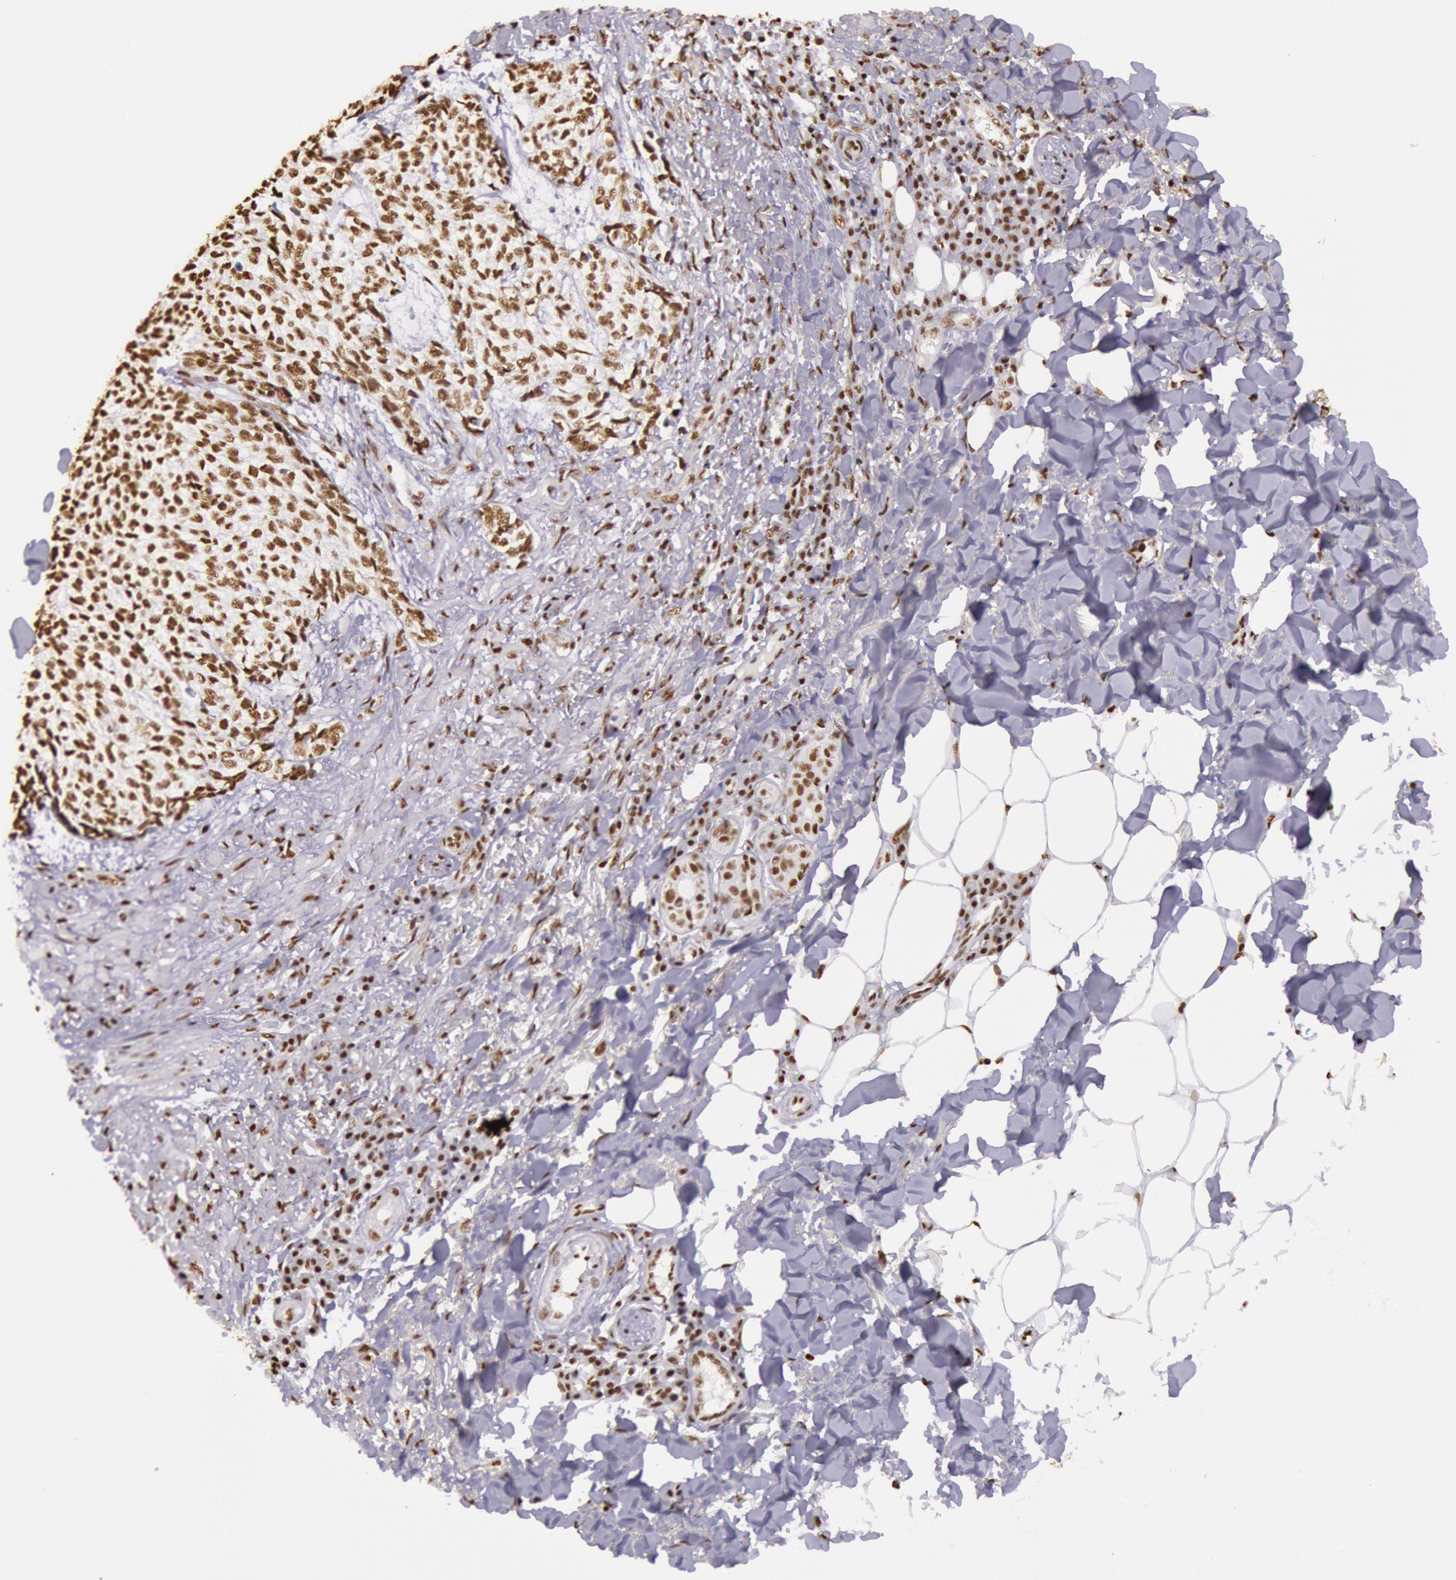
{"staining": {"intensity": "moderate", "quantity": ">75%", "location": "nuclear"}, "tissue": "skin cancer", "cell_type": "Tumor cells", "image_type": "cancer", "snomed": [{"axis": "morphology", "description": "Basal cell carcinoma"}, {"axis": "topography", "description": "Skin"}], "caption": "High-power microscopy captured an IHC histopathology image of skin cancer, revealing moderate nuclear positivity in about >75% of tumor cells.", "gene": "HNRNPH2", "patient": {"sex": "female", "age": 89}}